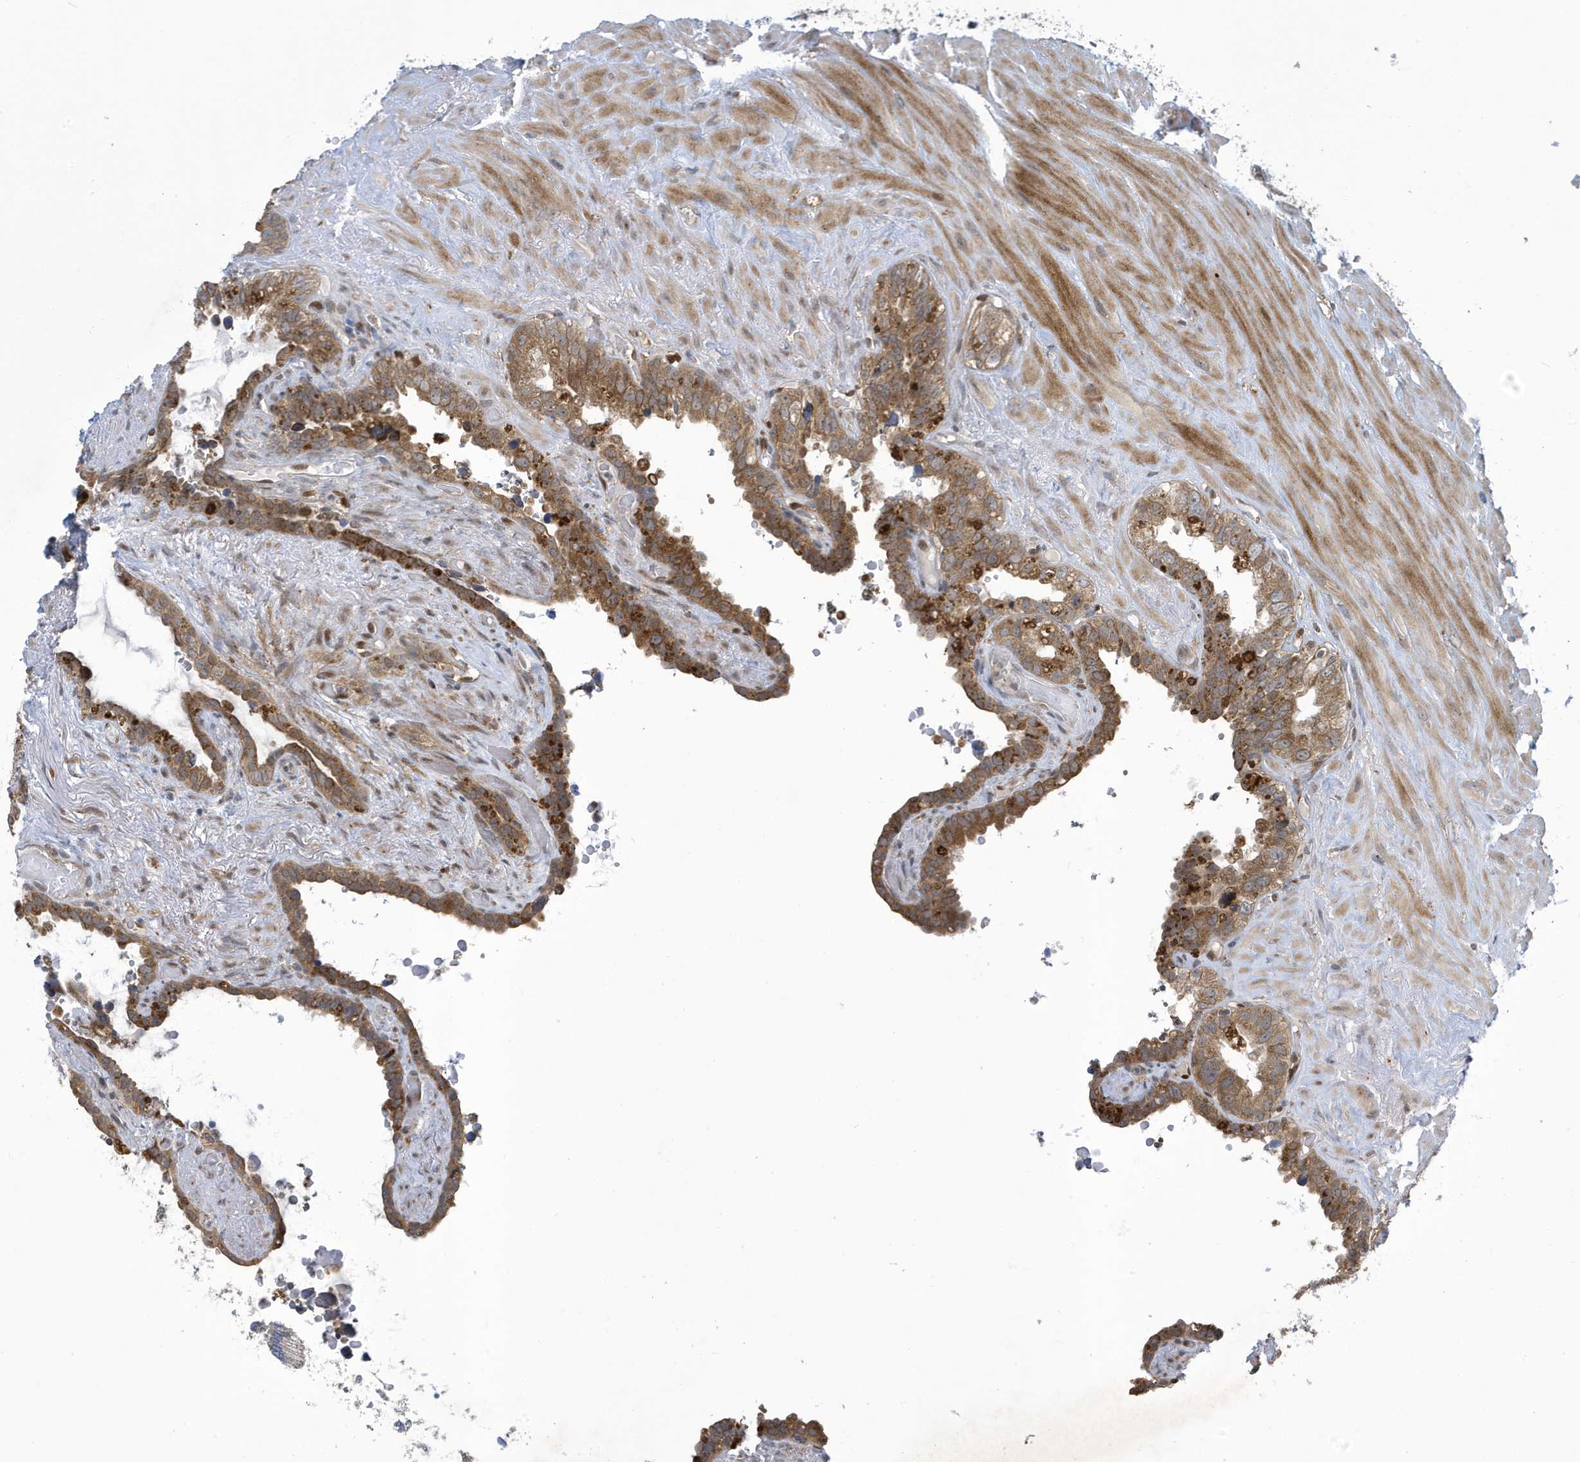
{"staining": {"intensity": "moderate", "quantity": ">75%", "location": "cytoplasmic/membranous"}, "tissue": "seminal vesicle", "cell_type": "Glandular cells", "image_type": "normal", "snomed": [{"axis": "morphology", "description": "Normal tissue, NOS"}, {"axis": "topography", "description": "Seminal veicle"}], "caption": "Protein expression by immunohistochemistry (IHC) exhibits moderate cytoplasmic/membranous staining in about >75% of glandular cells in unremarkable seminal vesicle.", "gene": "NCOA7", "patient": {"sex": "male", "age": 80}}